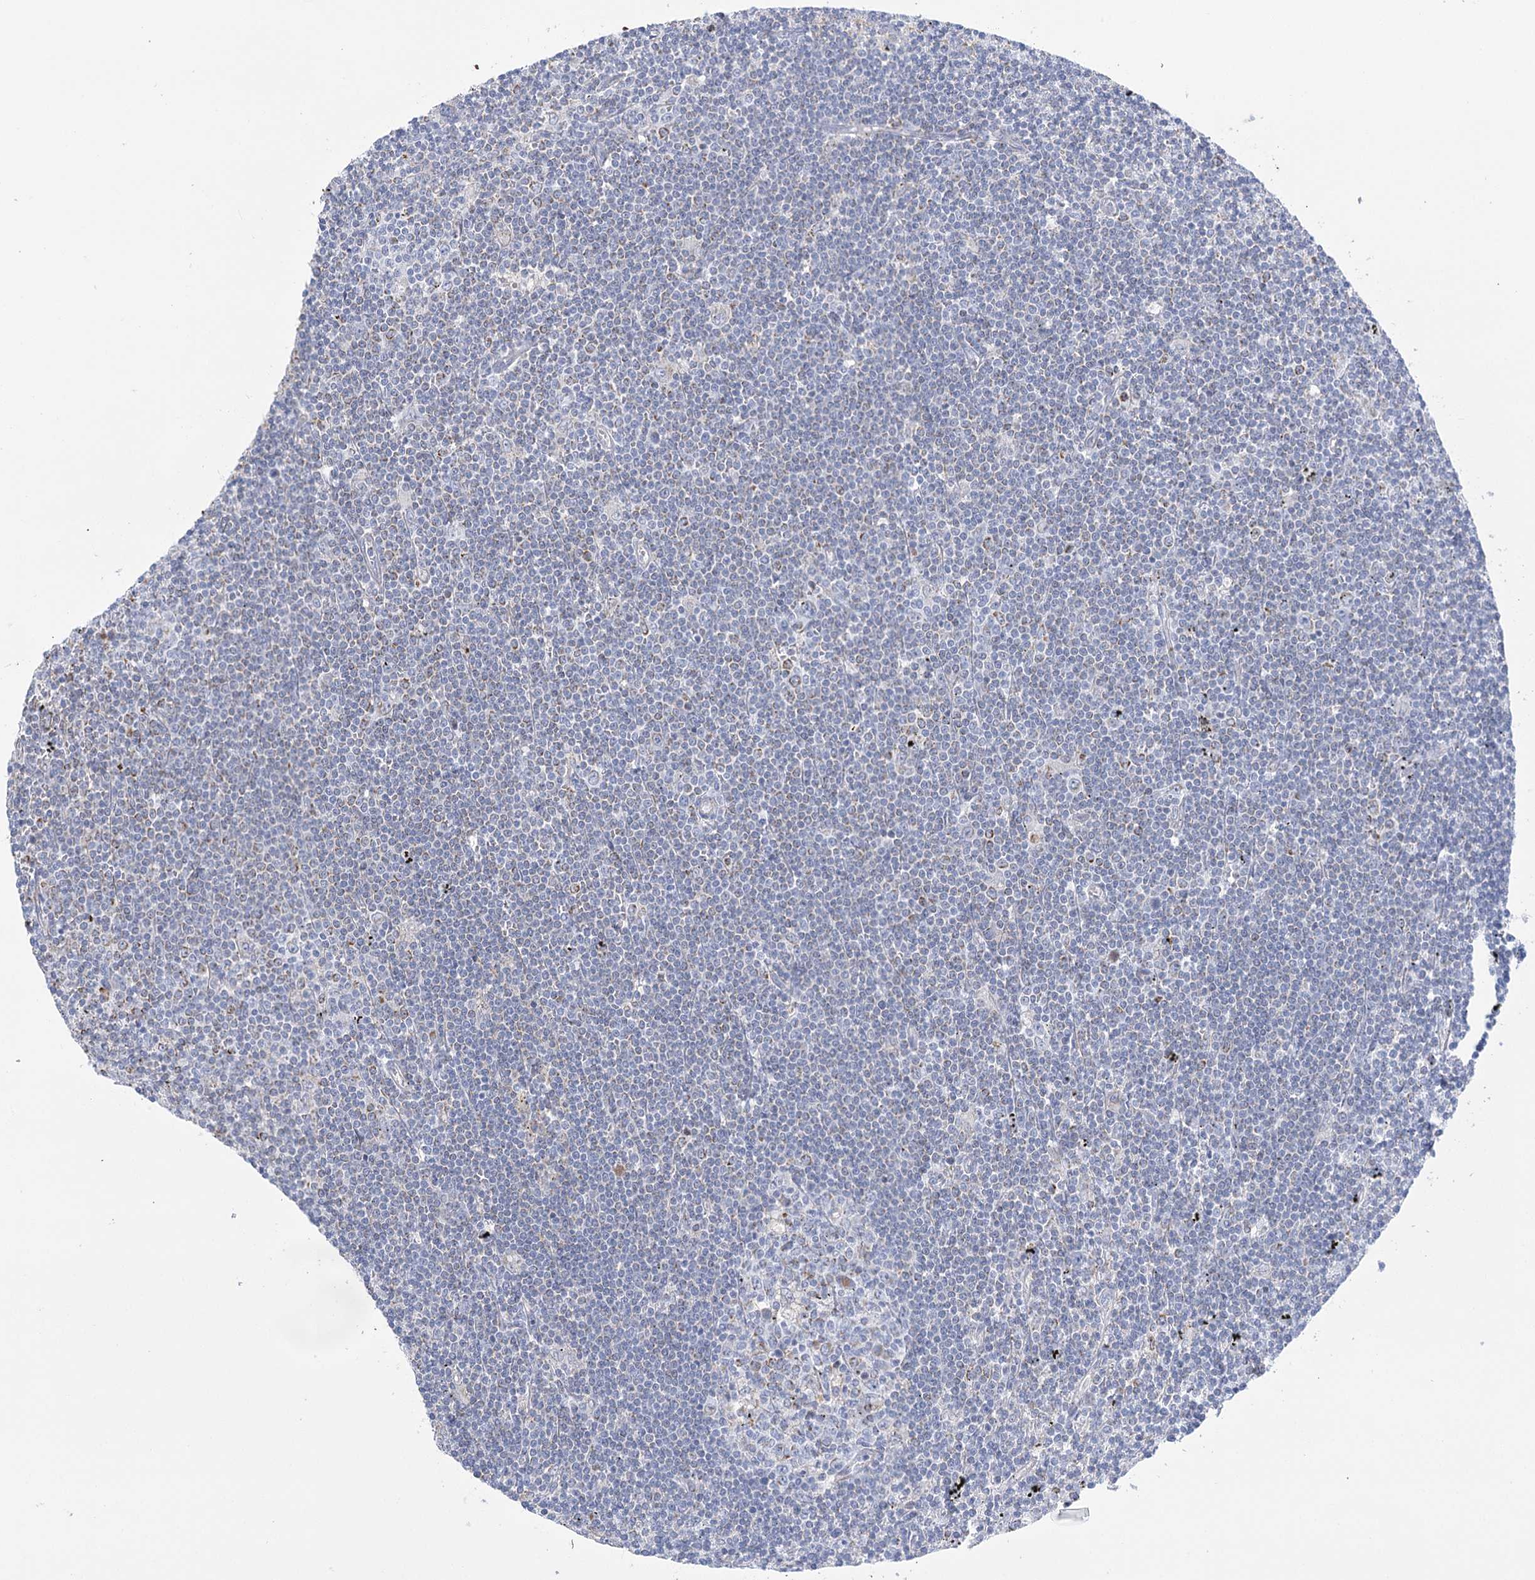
{"staining": {"intensity": "weak", "quantity": "<25%", "location": "cytoplasmic/membranous"}, "tissue": "lymphoma", "cell_type": "Tumor cells", "image_type": "cancer", "snomed": [{"axis": "morphology", "description": "Malignant lymphoma, non-Hodgkin's type, Low grade"}, {"axis": "topography", "description": "Spleen"}], "caption": "Tumor cells show no significant protein staining in malignant lymphoma, non-Hodgkin's type (low-grade).", "gene": "DHTKD1", "patient": {"sex": "male", "age": 76}}